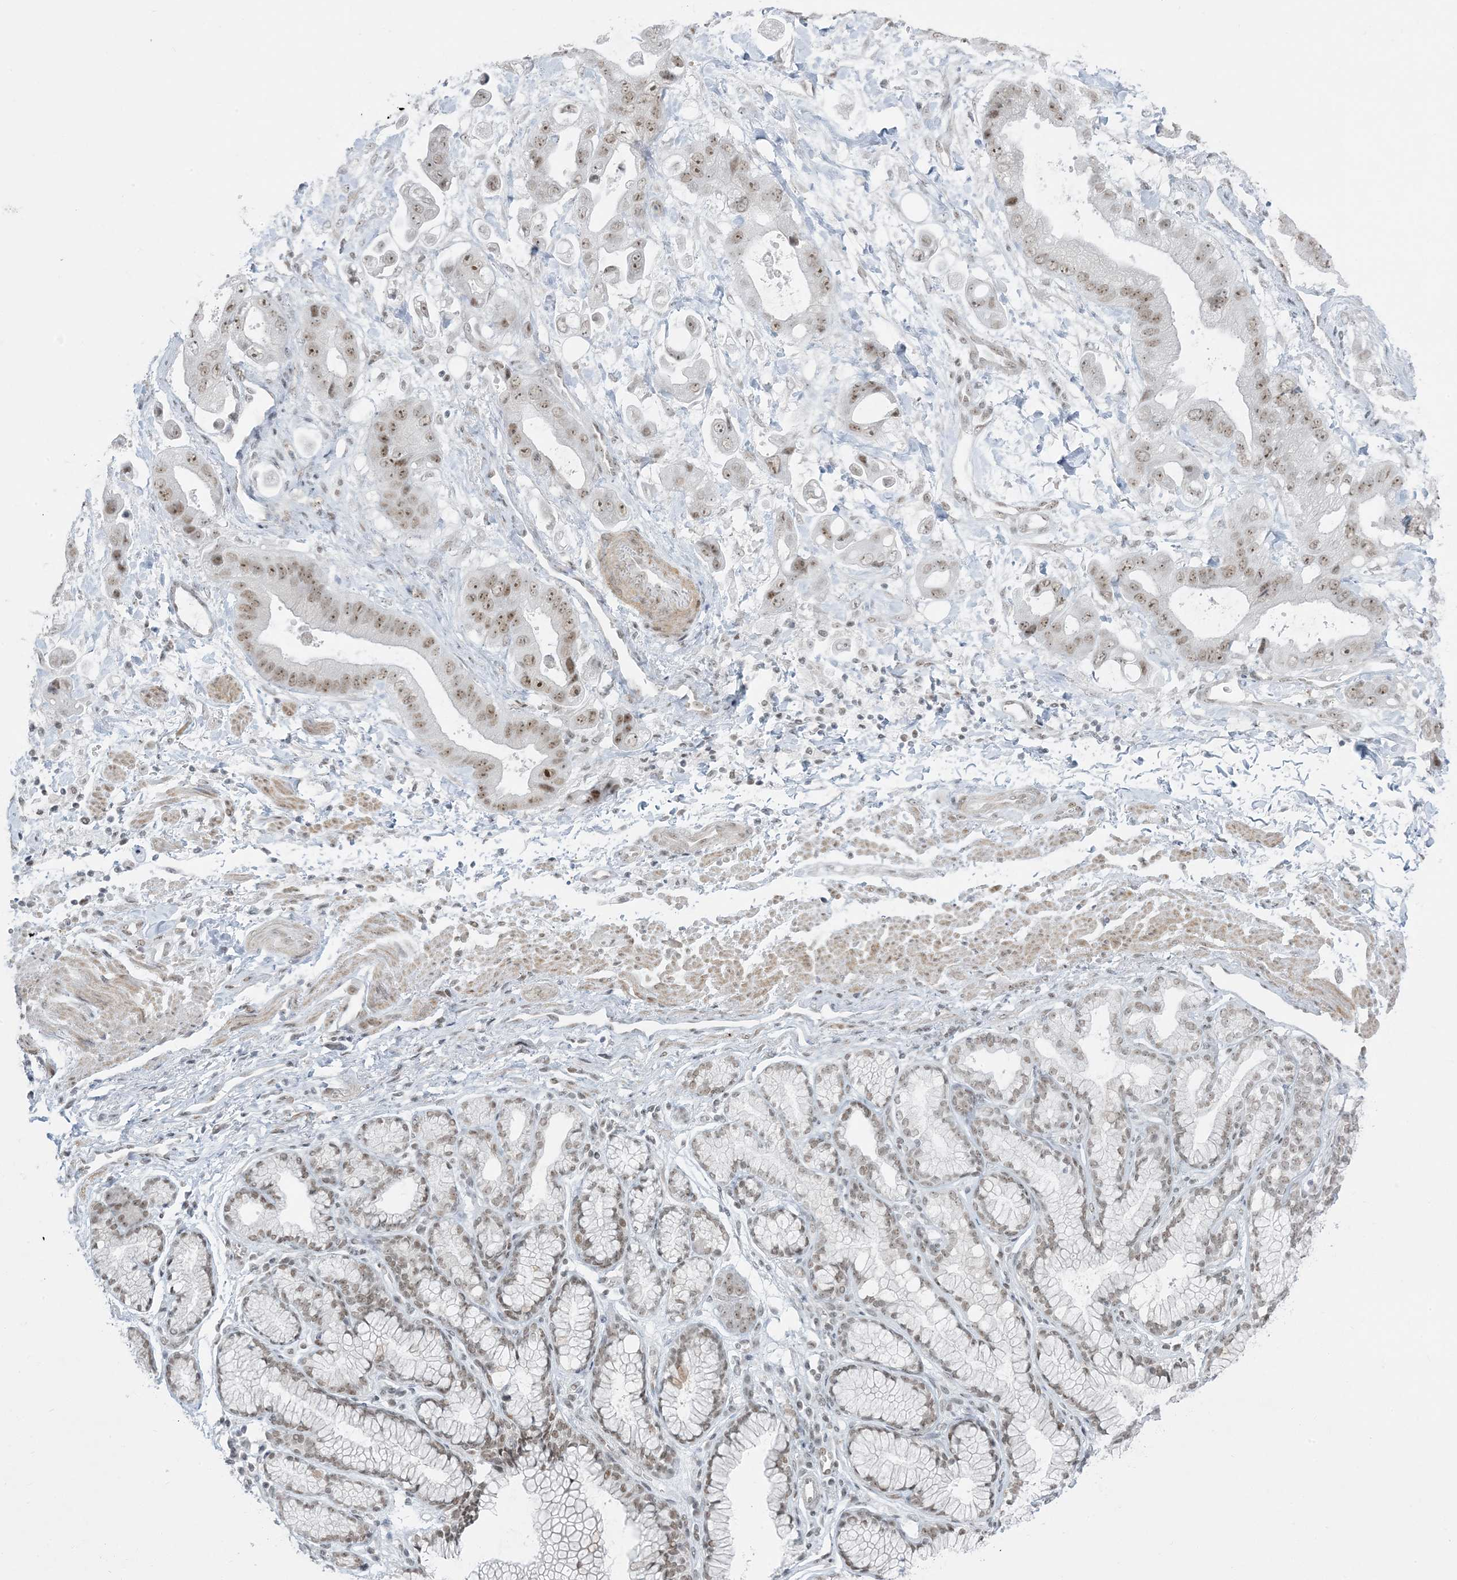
{"staining": {"intensity": "moderate", "quantity": ">75%", "location": "nuclear"}, "tissue": "stomach cancer", "cell_type": "Tumor cells", "image_type": "cancer", "snomed": [{"axis": "morphology", "description": "Adenocarcinoma, NOS"}, {"axis": "topography", "description": "Stomach"}], "caption": "Immunohistochemical staining of human stomach cancer (adenocarcinoma) demonstrates moderate nuclear protein expression in approximately >75% of tumor cells. (DAB IHC, brown staining for protein, blue staining for nuclei).", "gene": "ZNF787", "patient": {"sex": "male", "age": 62}}